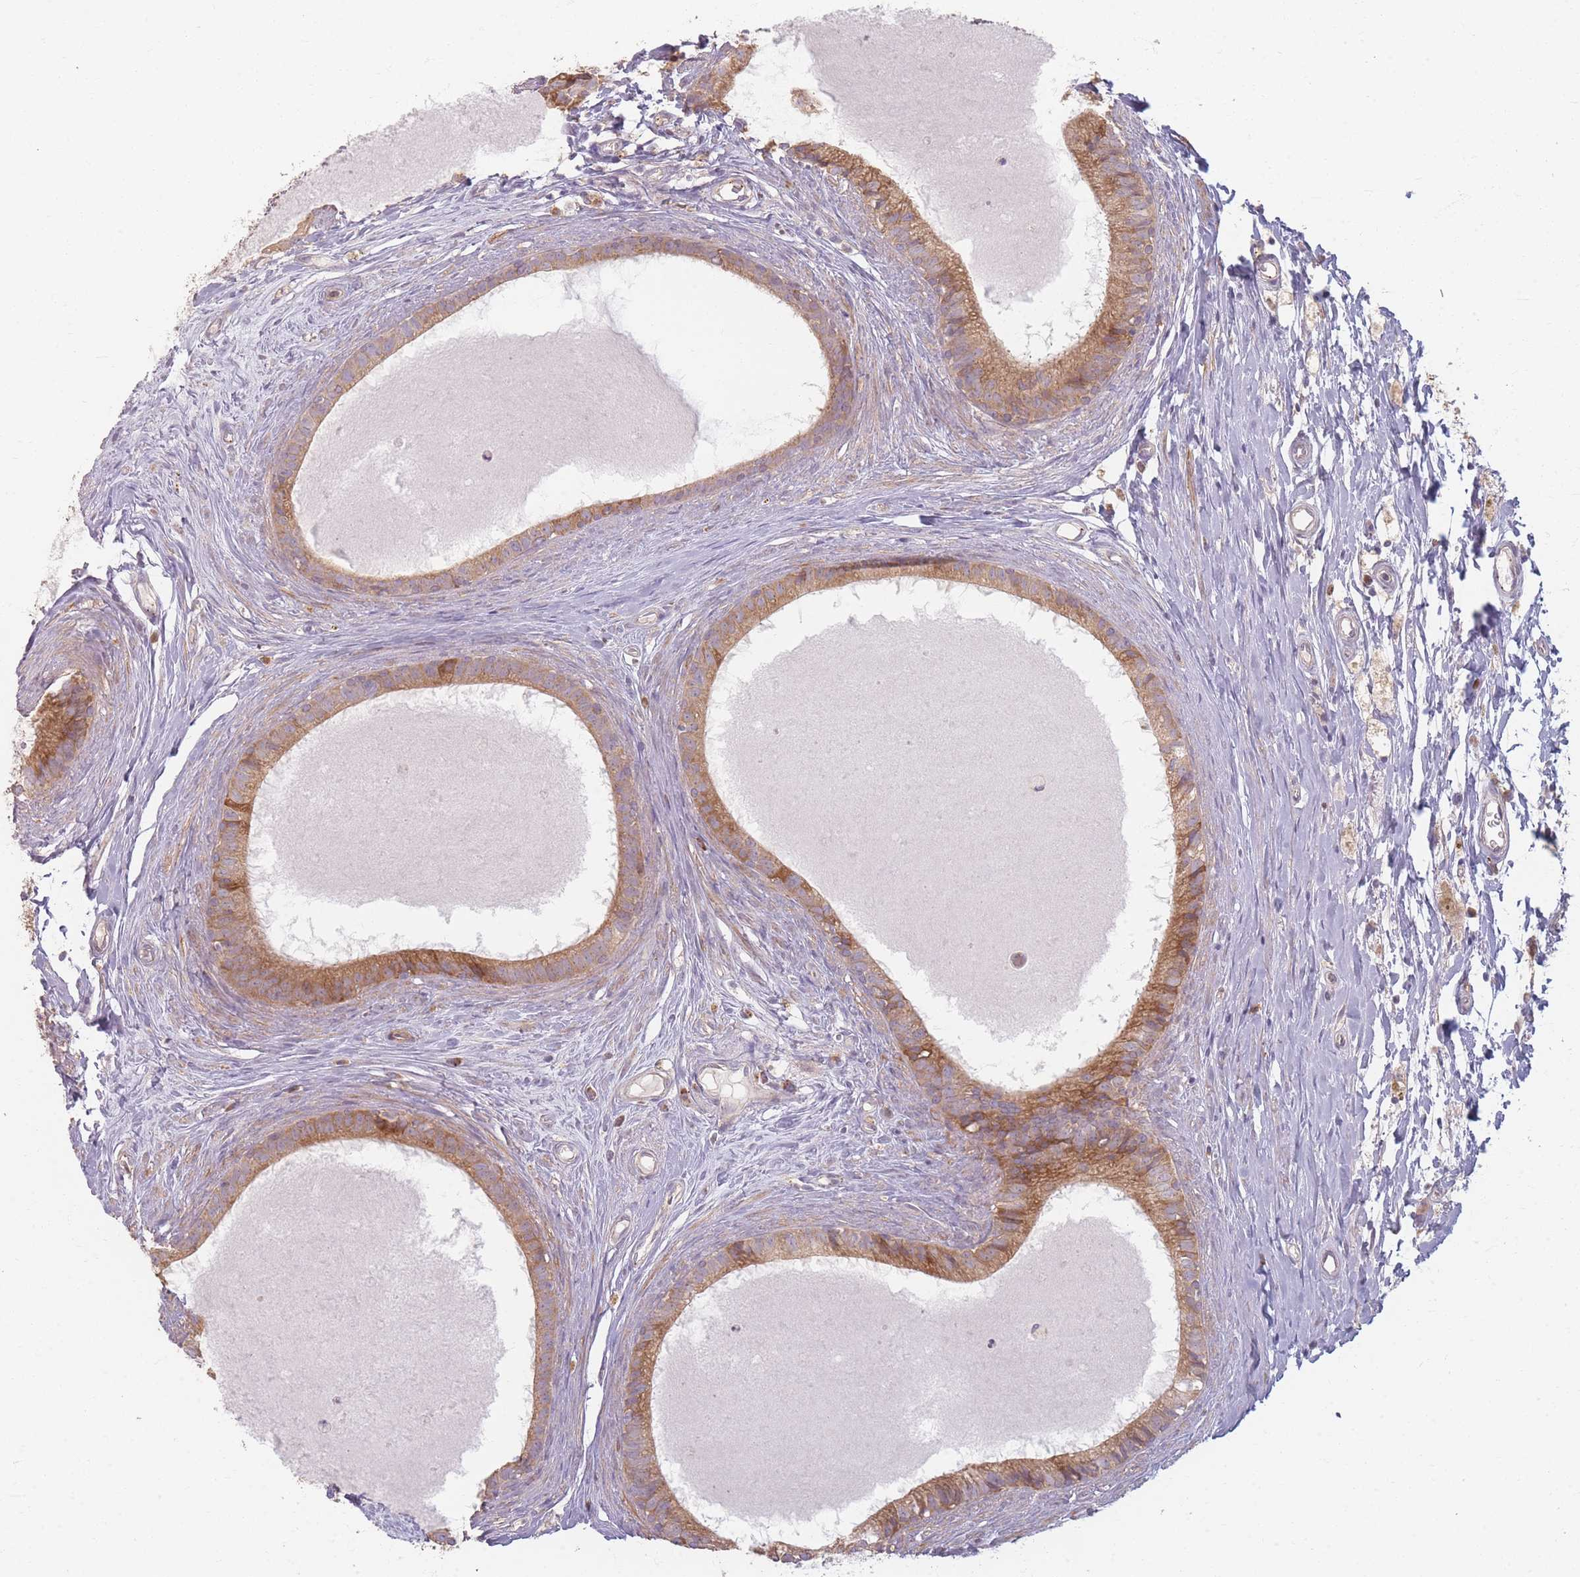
{"staining": {"intensity": "moderate", "quantity": "25%-75%", "location": "cytoplasmic/membranous"}, "tissue": "epididymis", "cell_type": "Glandular cells", "image_type": "normal", "snomed": [{"axis": "morphology", "description": "Normal tissue, NOS"}, {"axis": "topography", "description": "Epididymis"}], "caption": "Immunohistochemical staining of normal human epididymis demonstrates medium levels of moderate cytoplasmic/membranous positivity in approximately 25%-75% of glandular cells.", "gene": "MRPS6", "patient": {"sex": "male", "age": 80}}